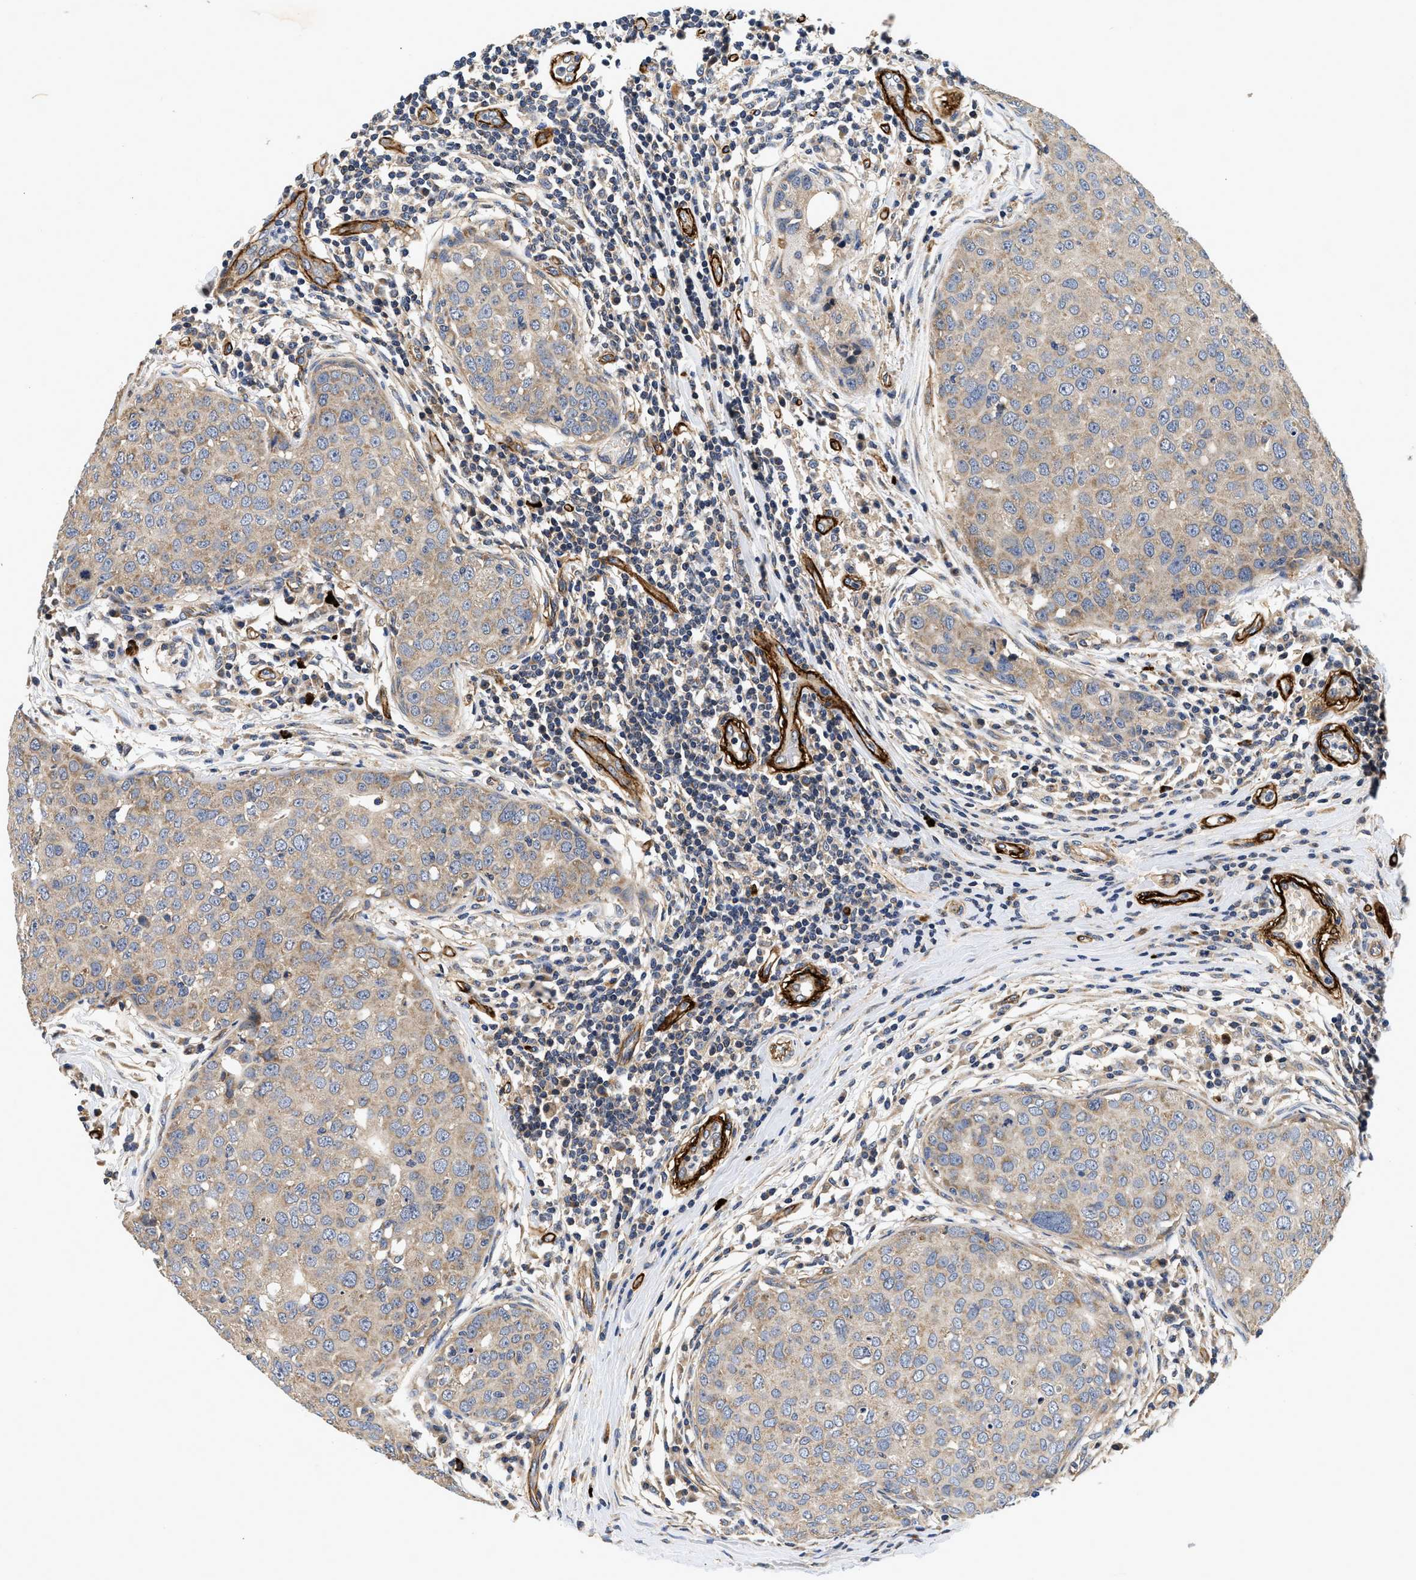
{"staining": {"intensity": "weak", "quantity": ">75%", "location": "cytoplasmic/membranous"}, "tissue": "breast cancer", "cell_type": "Tumor cells", "image_type": "cancer", "snomed": [{"axis": "morphology", "description": "Duct carcinoma"}, {"axis": "topography", "description": "Breast"}], "caption": "Immunohistochemistry (IHC) (DAB (3,3'-diaminobenzidine)) staining of breast cancer (invasive ductal carcinoma) exhibits weak cytoplasmic/membranous protein expression in about >75% of tumor cells.", "gene": "NME6", "patient": {"sex": "female", "age": 27}}